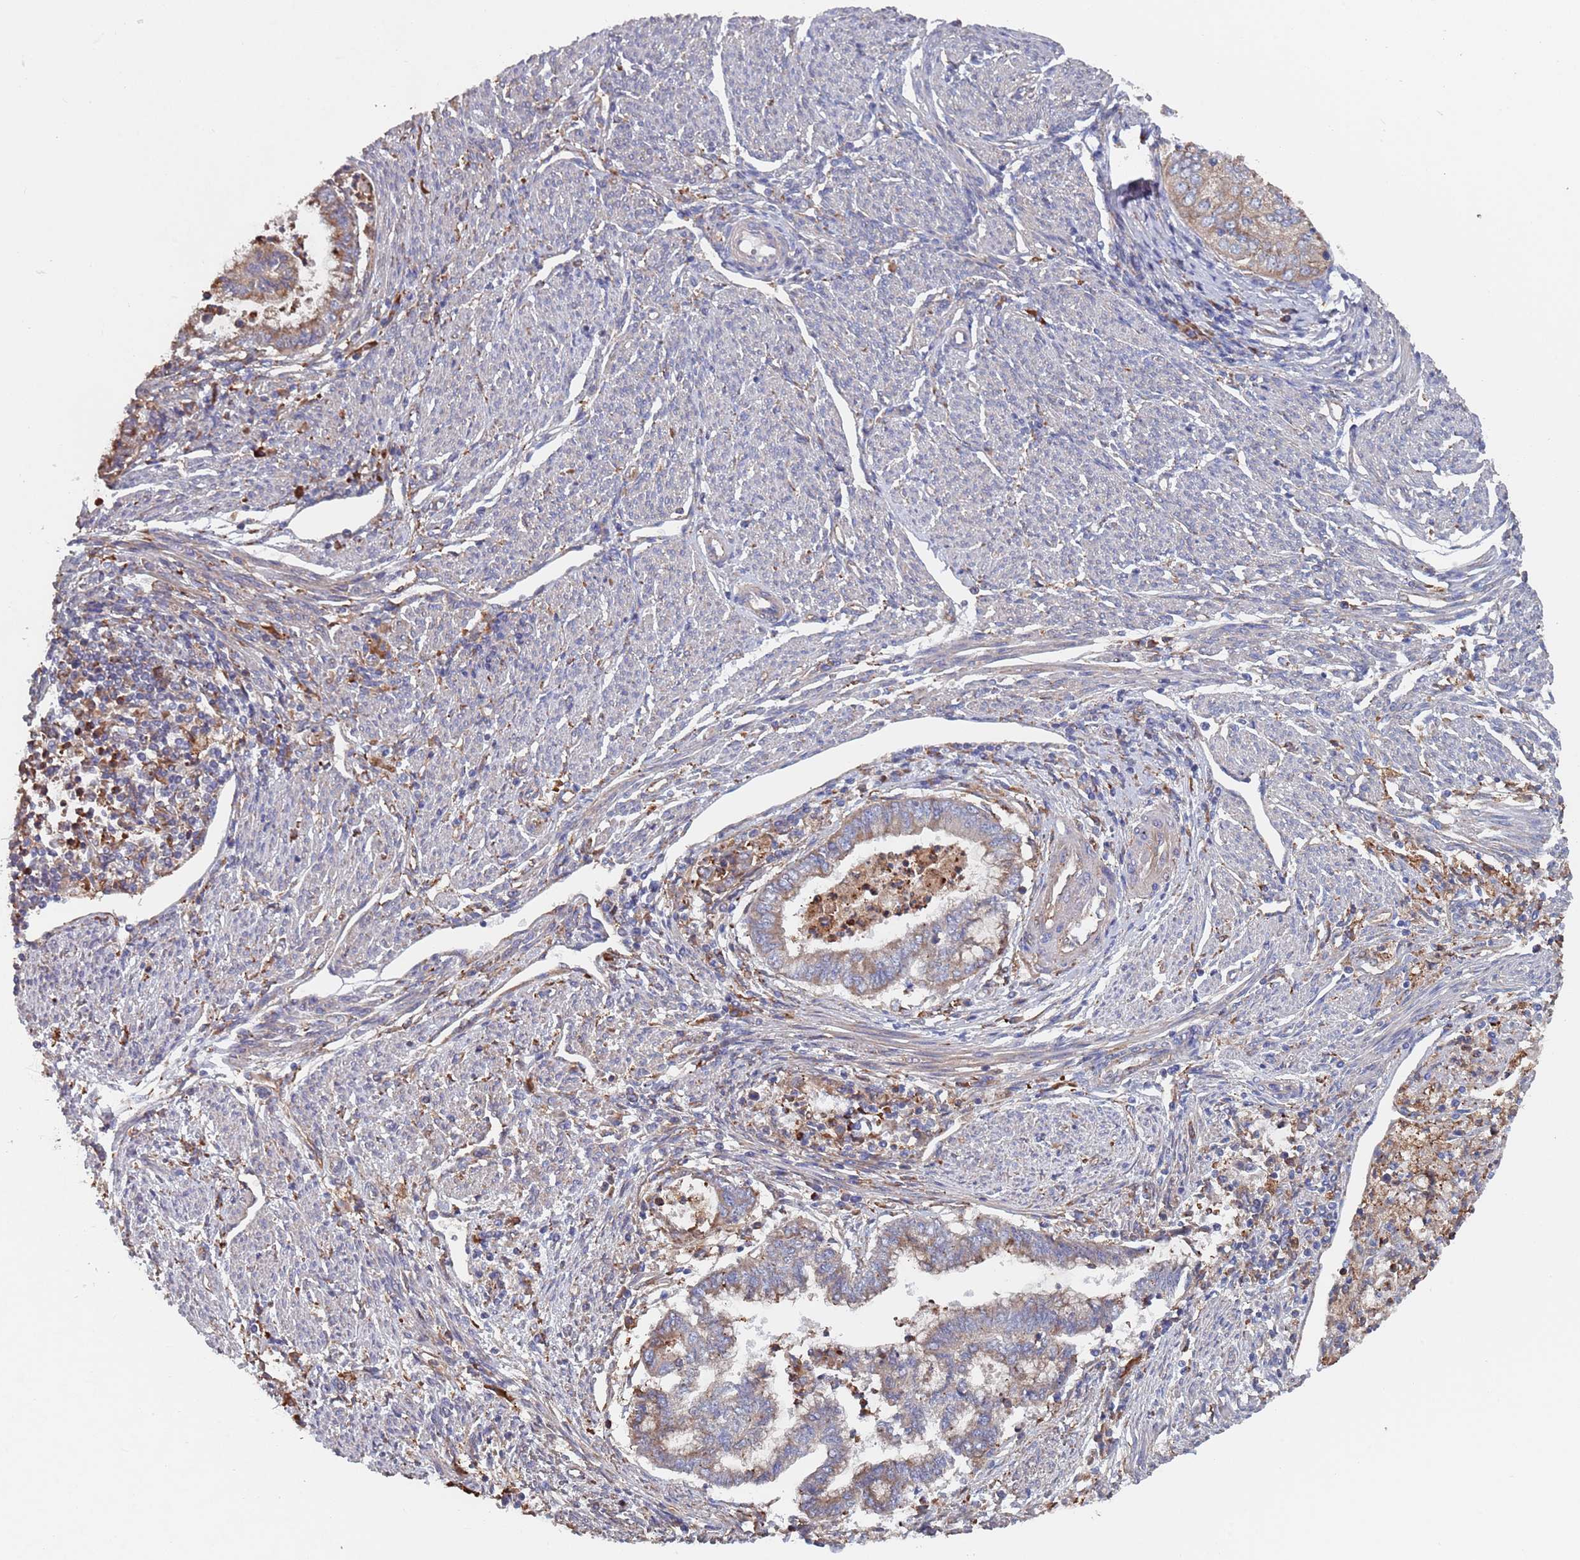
{"staining": {"intensity": "moderate", "quantity": "<25%", "location": "cytoplasmic/membranous"}, "tissue": "endometrial cancer", "cell_type": "Tumor cells", "image_type": "cancer", "snomed": [{"axis": "morphology", "description": "Adenocarcinoma, NOS"}, {"axis": "topography", "description": "Endometrium"}], "caption": "Human endometrial cancer (adenocarcinoma) stained with a brown dye displays moderate cytoplasmic/membranous positive positivity in about <25% of tumor cells.", "gene": "DCUN1D3", "patient": {"sex": "female", "age": 79}}